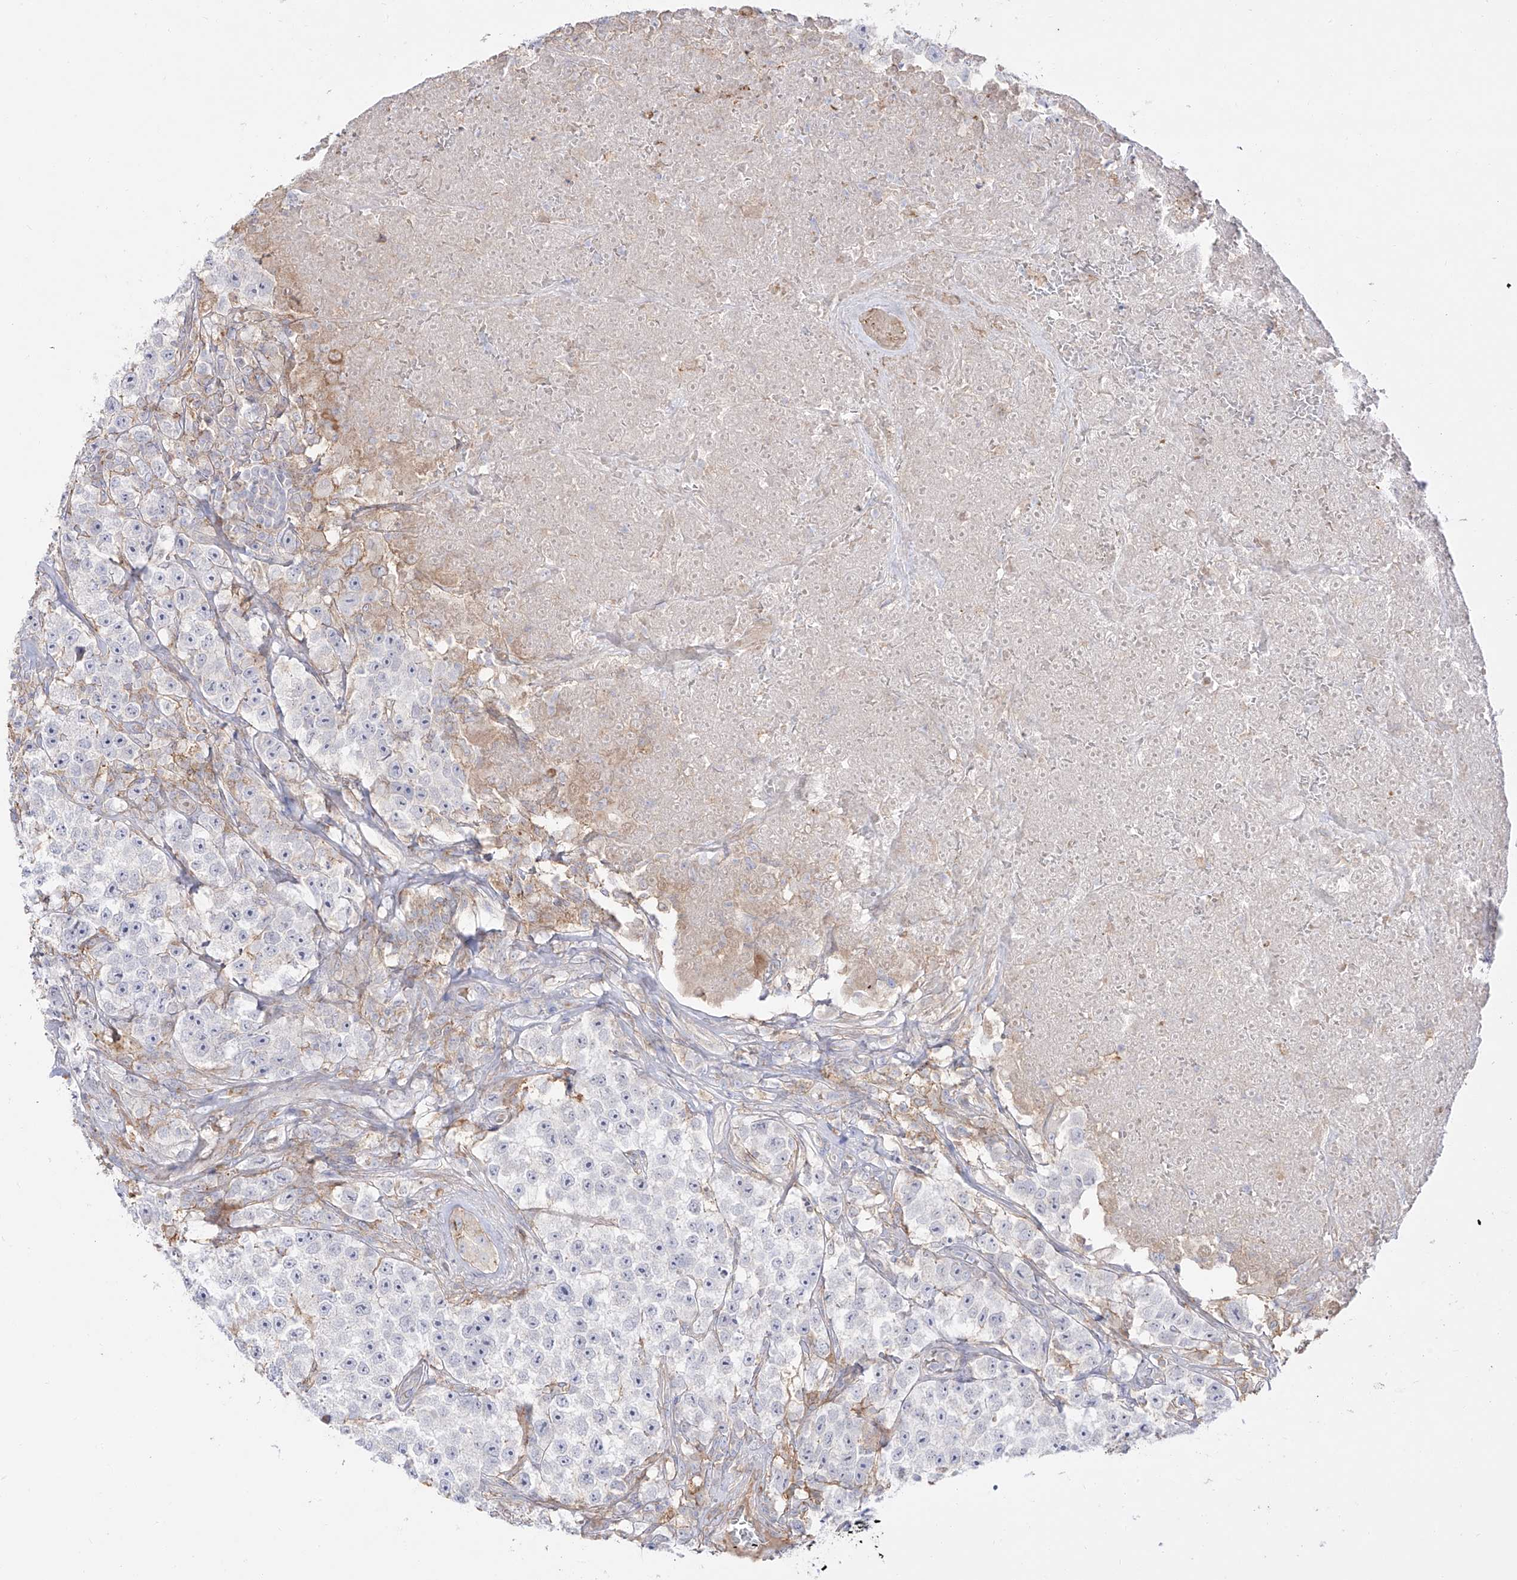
{"staining": {"intensity": "negative", "quantity": "none", "location": "none"}, "tissue": "testis cancer", "cell_type": "Tumor cells", "image_type": "cancer", "snomed": [{"axis": "morphology", "description": "Seminoma, NOS"}, {"axis": "topography", "description": "Testis"}], "caption": "The image demonstrates no significant expression in tumor cells of seminoma (testis).", "gene": "ZGRF1", "patient": {"sex": "male", "age": 22}}